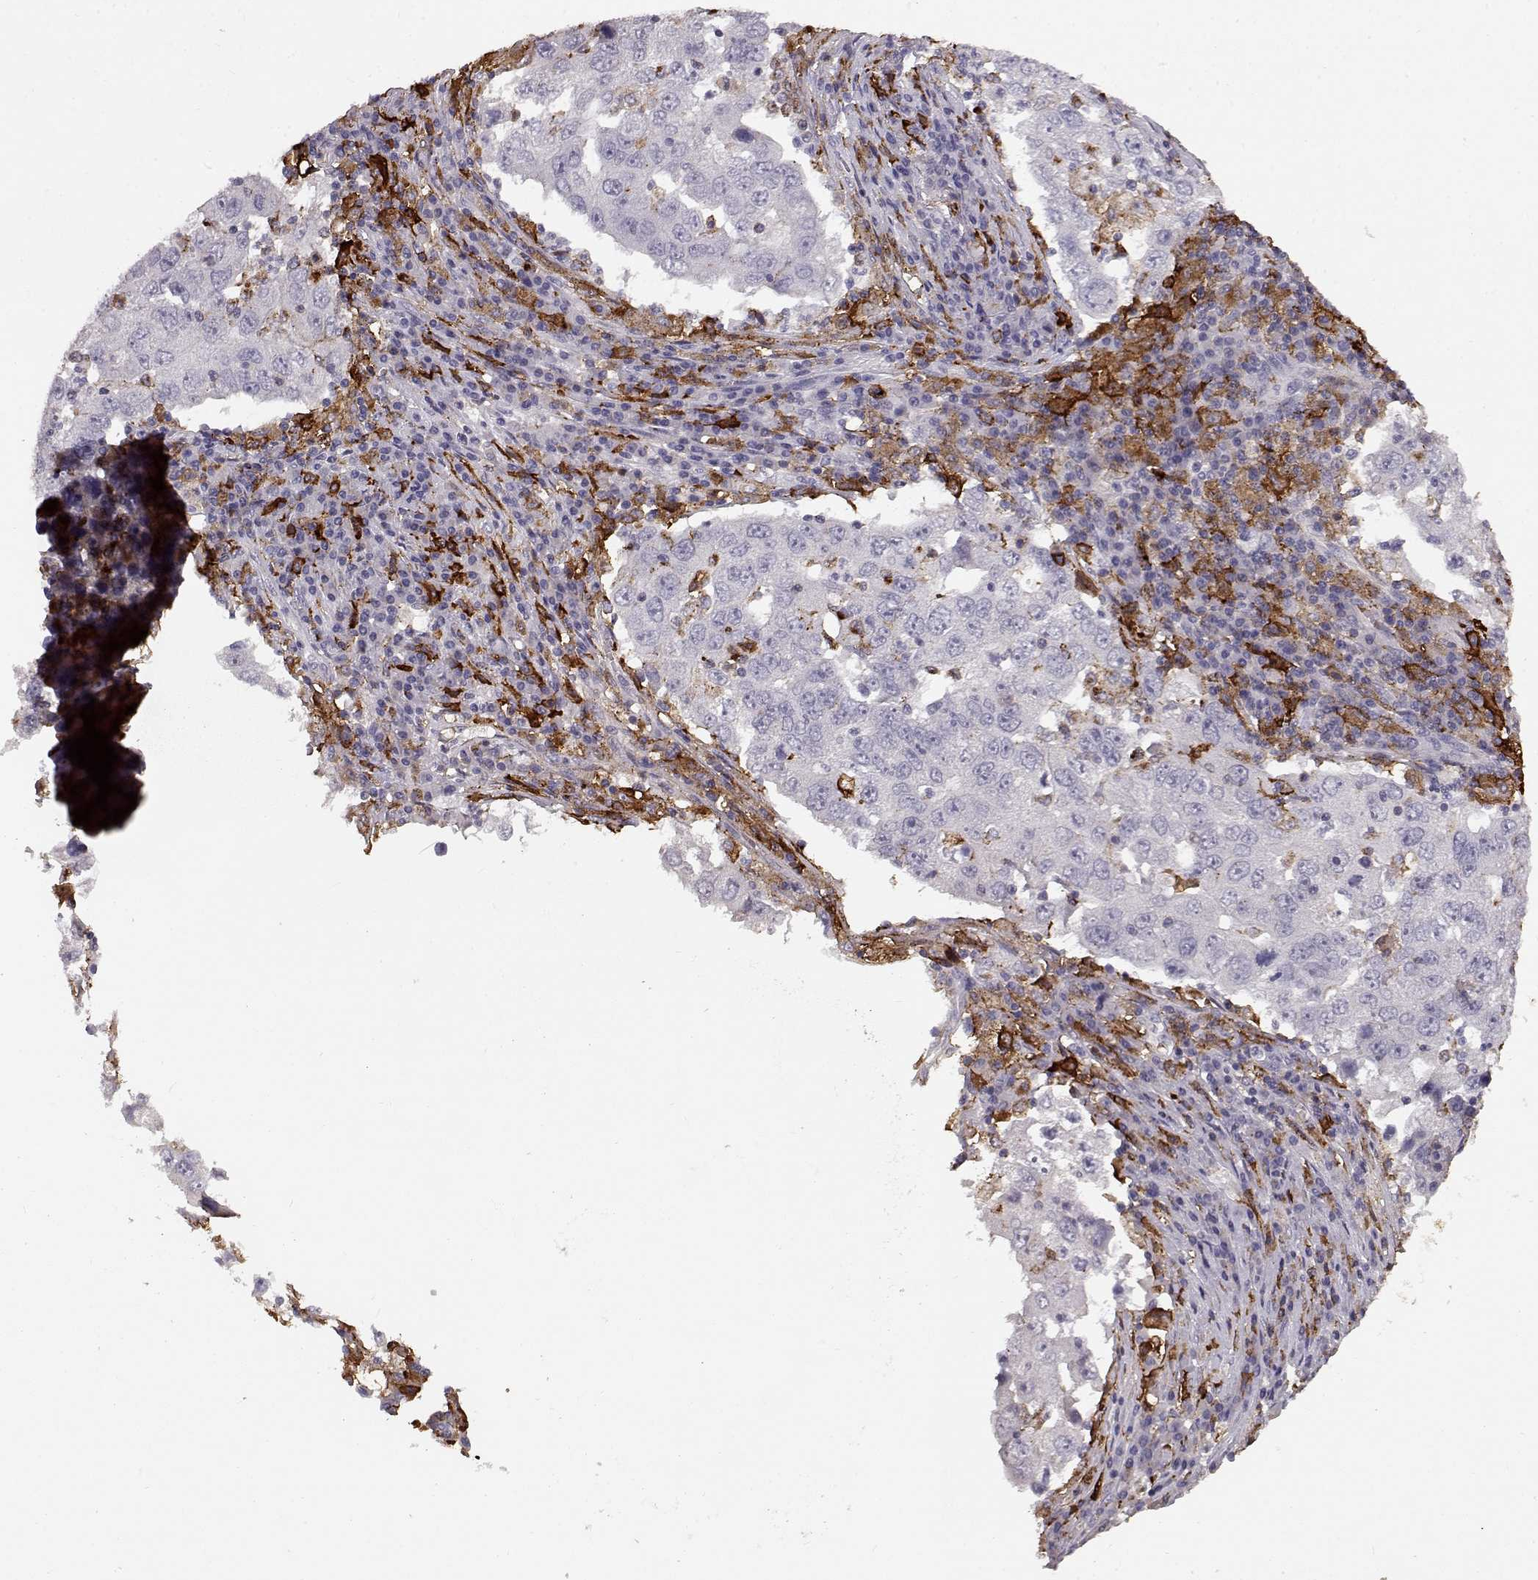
{"staining": {"intensity": "negative", "quantity": "none", "location": "none"}, "tissue": "lung cancer", "cell_type": "Tumor cells", "image_type": "cancer", "snomed": [{"axis": "morphology", "description": "Adenocarcinoma, NOS"}, {"axis": "topography", "description": "Lung"}], "caption": "Immunohistochemical staining of adenocarcinoma (lung) shows no significant staining in tumor cells.", "gene": "CCNF", "patient": {"sex": "male", "age": 73}}